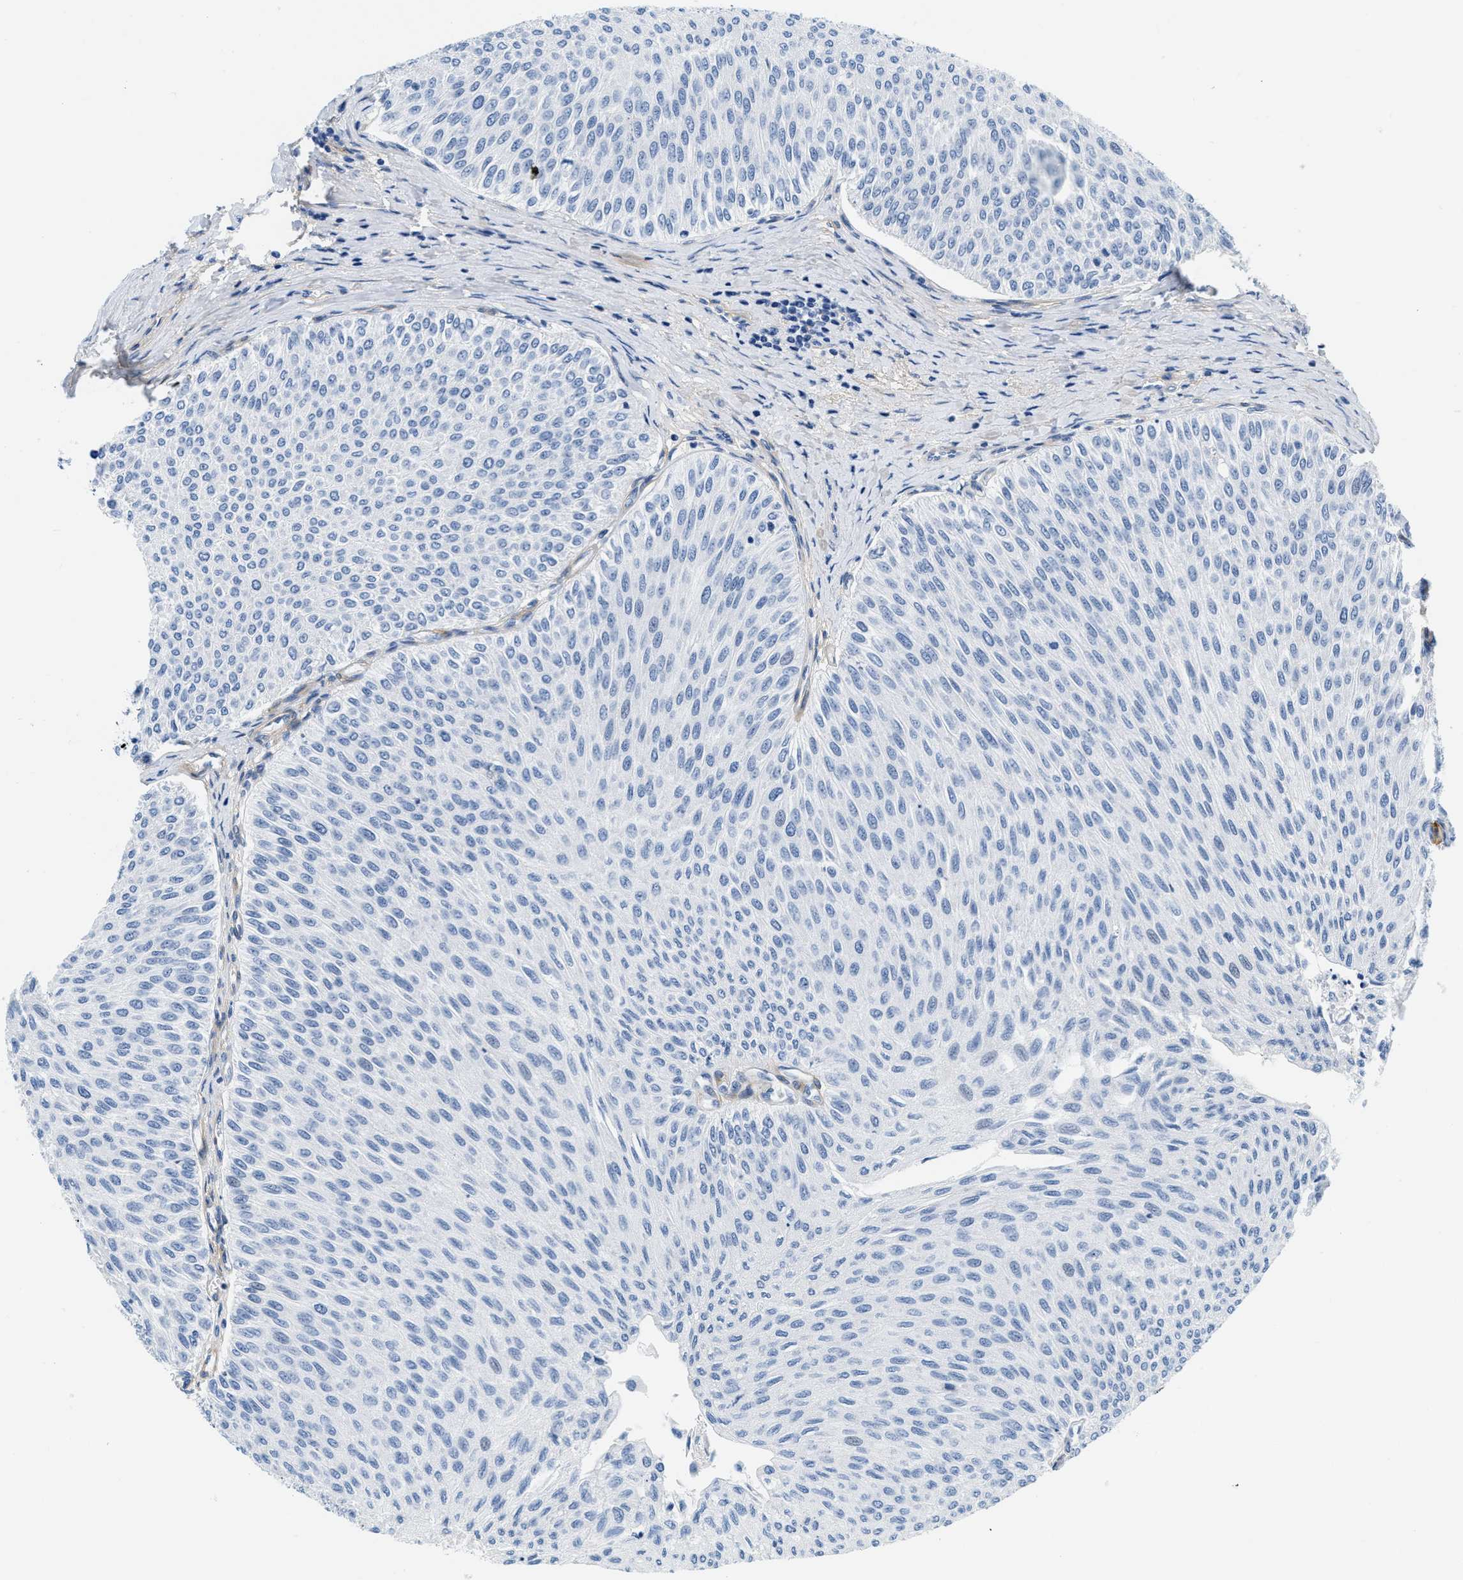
{"staining": {"intensity": "negative", "quantity": "none", "location": "none"}, "tissue": "urothelial cancer", "cell_type": "Tumor cells", "image_type": "cancer", "snomed": [{"axis": "morphology", "description": "Urothelial carcinoma, Low grade"}, {"axis": "topography", "description": "Urinary bladder"}], "caption": "Immunohistochemical staining of urothelial carcinoma (low-grade) shows no significant positivity in tumor cells.", "gene": "PDGFRB", "patient": {"sex": "male", "age": 78}}